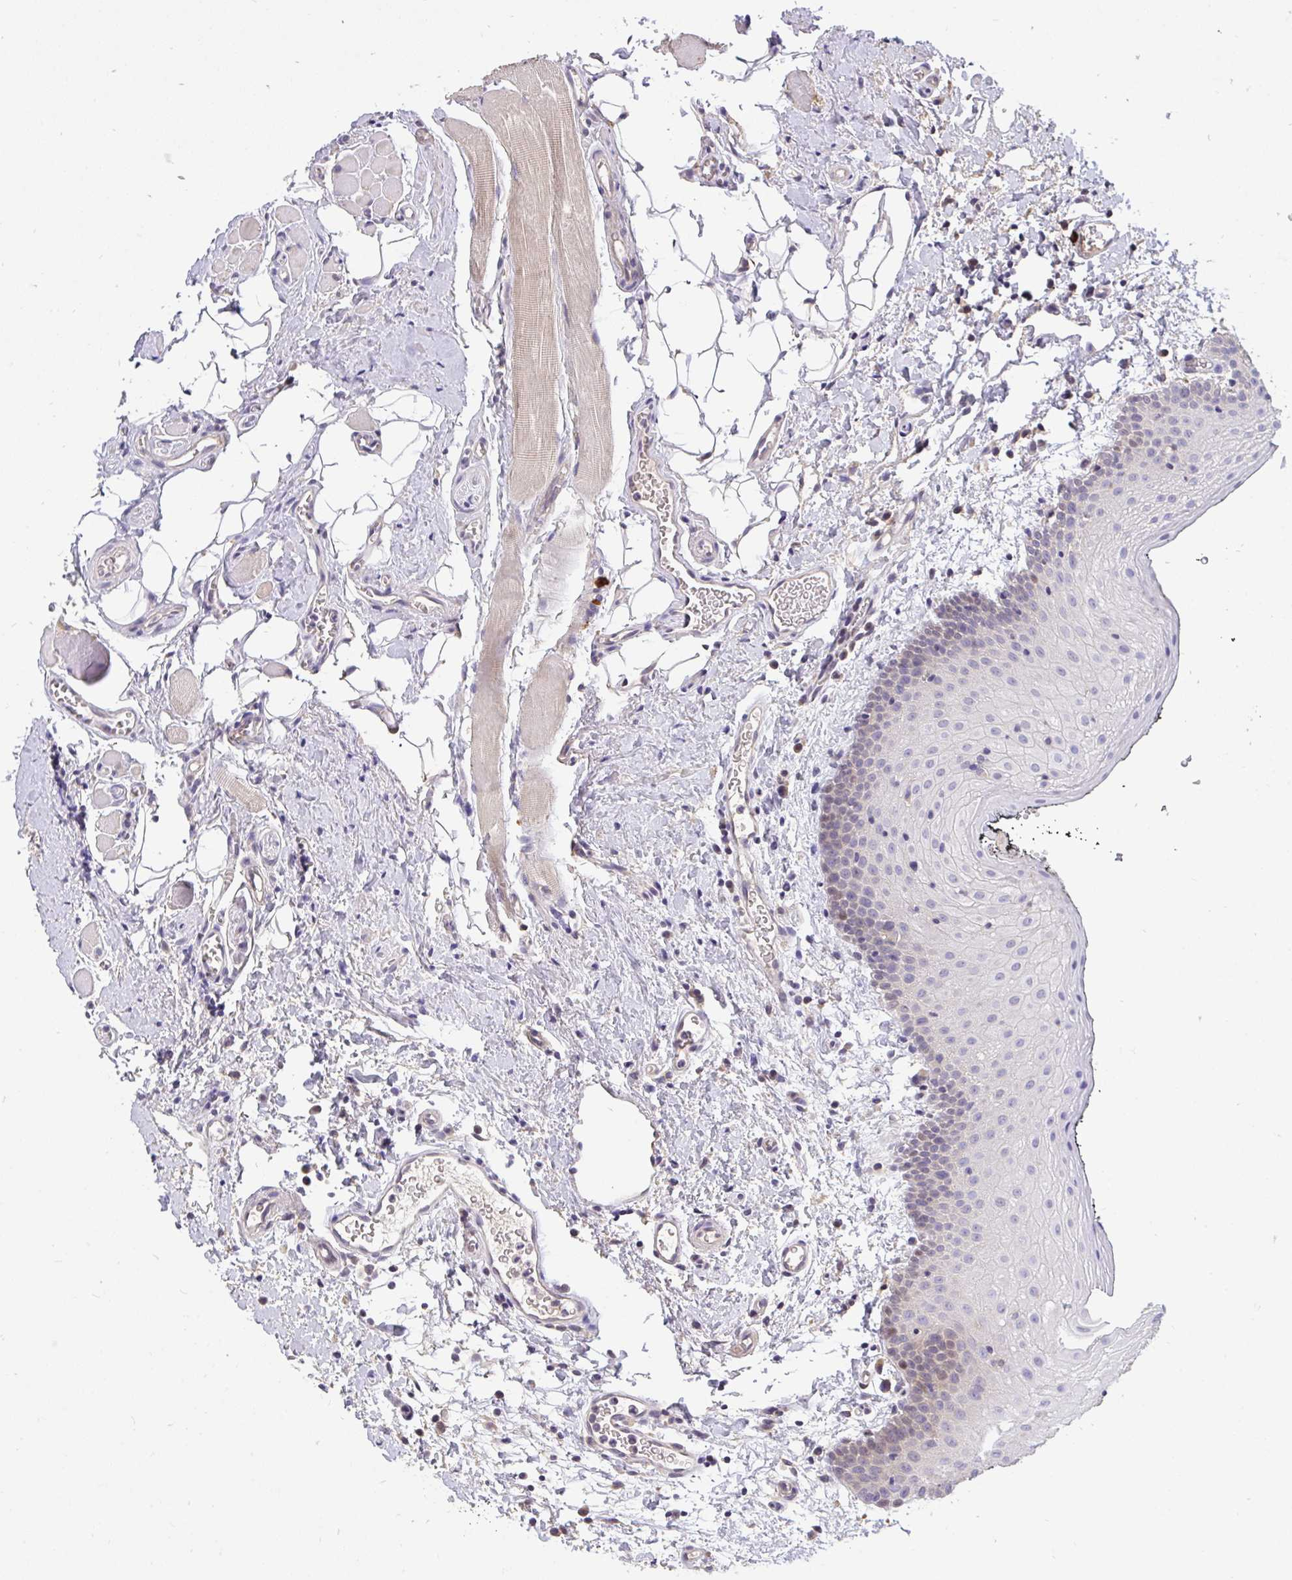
{"staining": {"intensity": "weak", "quantity": "<25%", "location": "nuclear"}, "tissue": "oral mucosa", "cell_type": "Squamous epithelial cells", "image_type": "normal", "snomed": [{"axis": "morphology", "description": "Normal tissue, NOS"}, {"axis": "morphology", "description": "Squamous cell carcinoma, NOS"}, {"axis": "topography", "description": "Oral tissue"}, {"axis": "topography", "description": "Head-Neck"}], "caption": "IHC of normal oral mucosa shows no expression in squamous epithelial cells.", "gene": "C19orf54", "patient": {"sex": "male", "age": 58}}